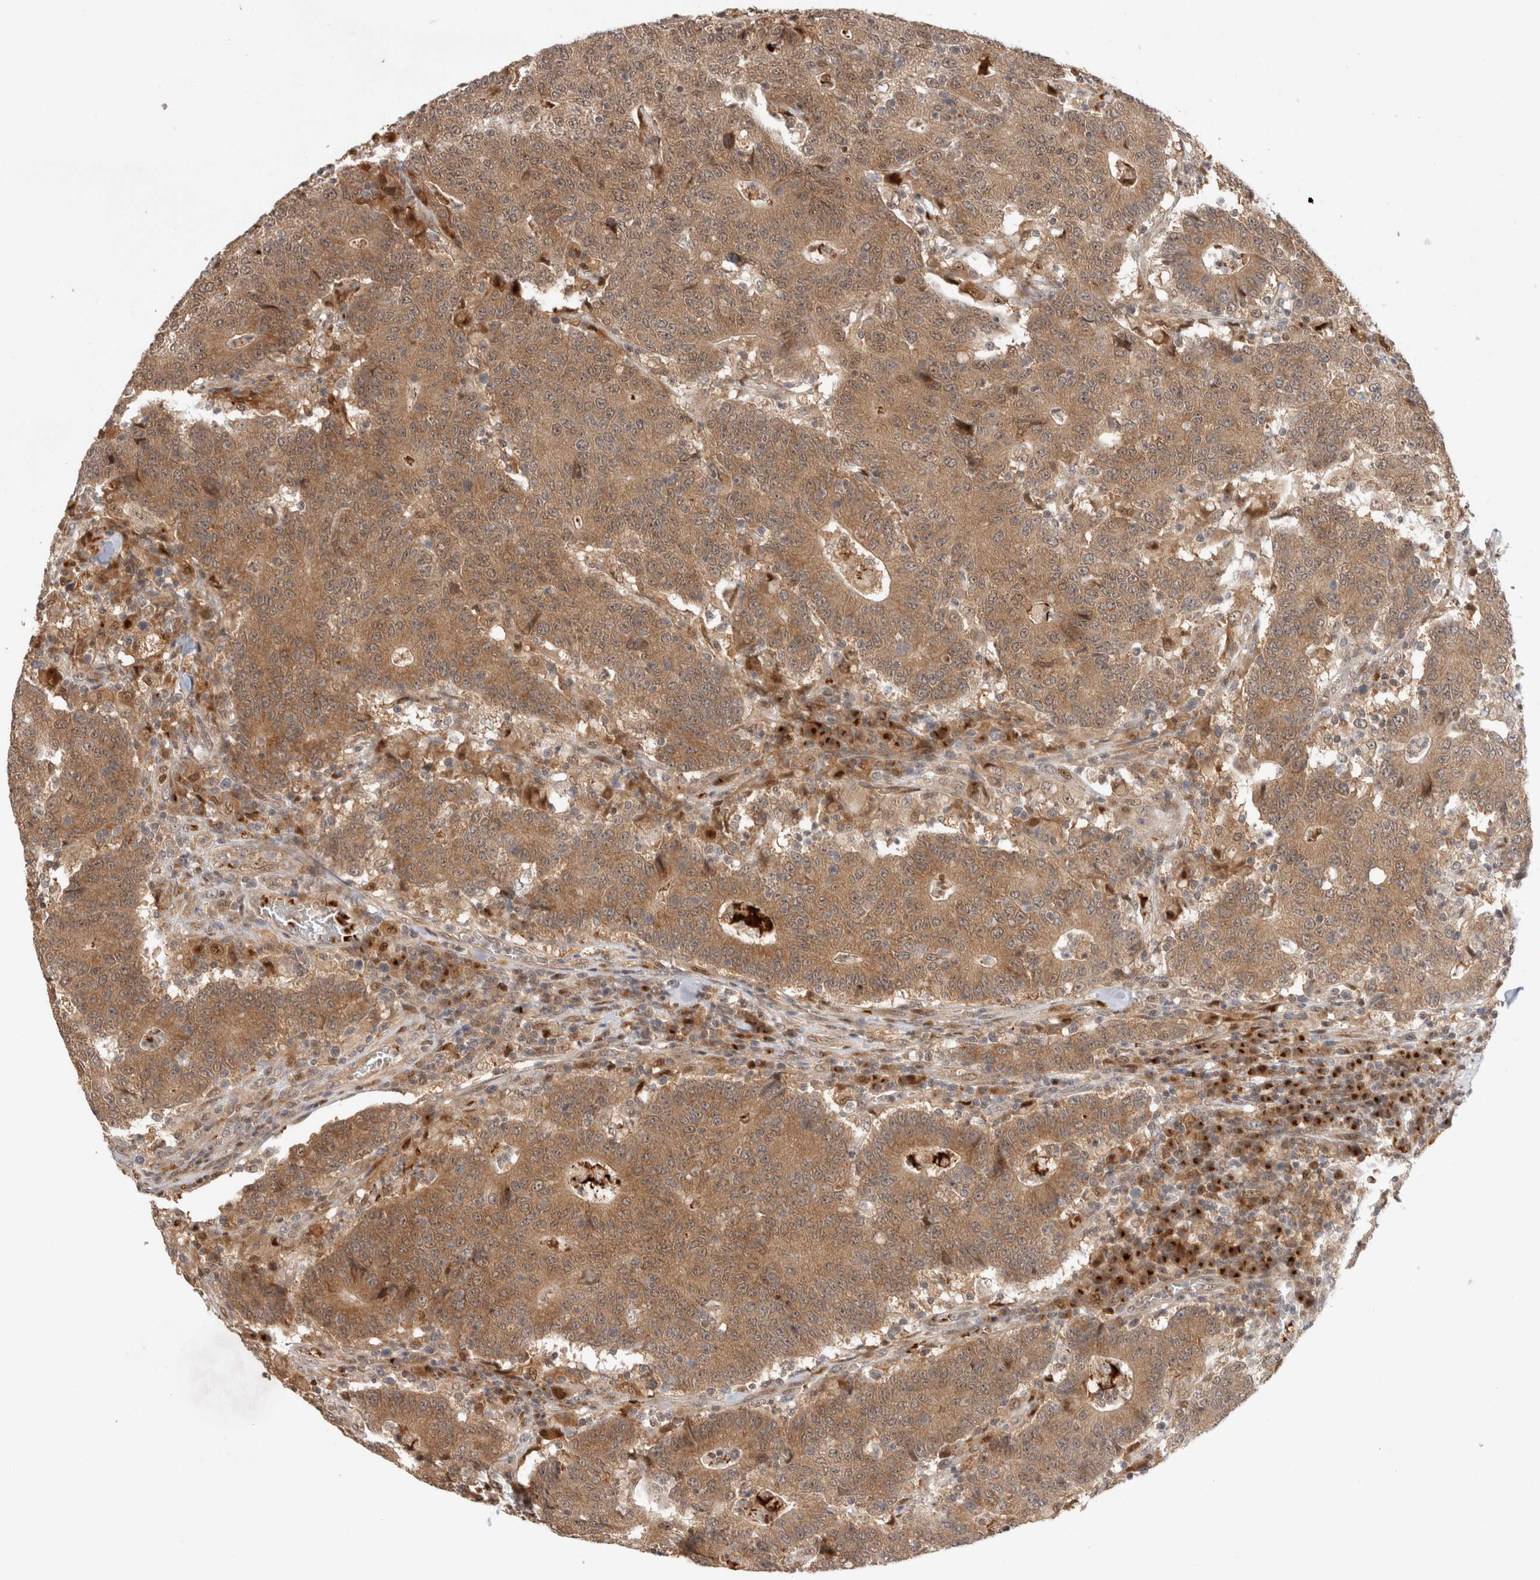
{"staining": {"intensity": "moderate", "quantity": ">75%", "location": "cytoplasmic/membranous"}, "tissue": "colorectal cancer", "cell_type": "Tumor cells", "image_type": "cancer", "snomed": [{"axis": "morphology", "description": "Normal tissue, NOS"}, {"axis": "morphology", "description": "Adenocarcinoma, NOS"}, {"axis": "topography", "description": "Colon"}], "caption": "Protein positivity by immunohistochemistry (IHC) displays moderate cytoplasmic/membranous staining in approximately >75% of tumor cells in colorectal cancer (adenocarcinoma).", "gene": "OTUD6B", "patient": {"sex": "female", "age": 75}}